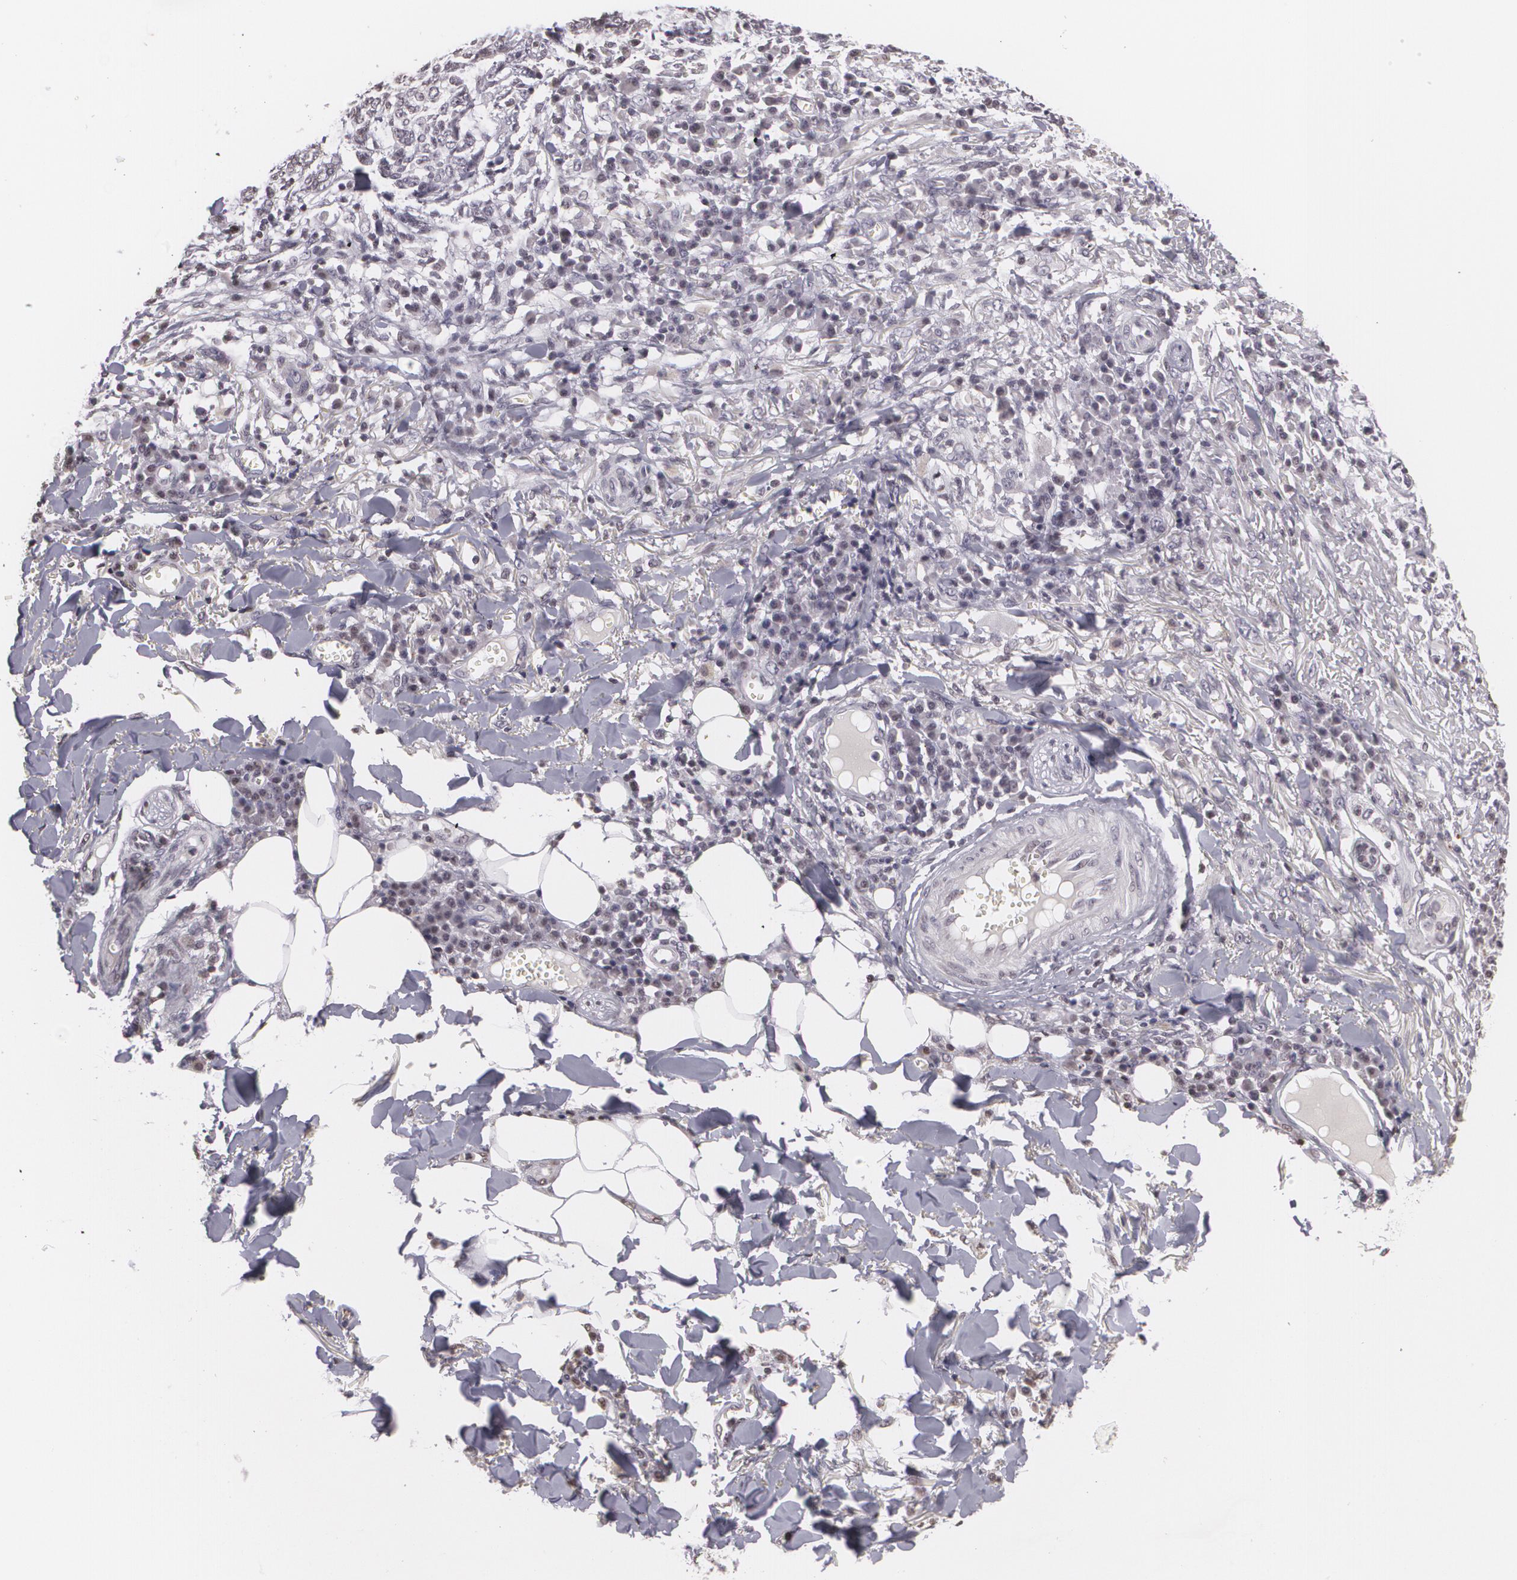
{"staining": {"intensity": "negative", "quantity": "none", "location": "none"}, "tissue": "skin cancer", "cell_type": "Tumor cells", "image_type": "cancer", "snomed": [{"axis": "morphology", "description": "Basal cell carcinoma"}, {"axis": "topography", "description": "Skin"}], "caption": "A histopathology image of human basal cell carcinoma (skin) is negative for staining in tumor cells.", "gene": "MUC1", "patient": {"sex": "female", "age": 89}}